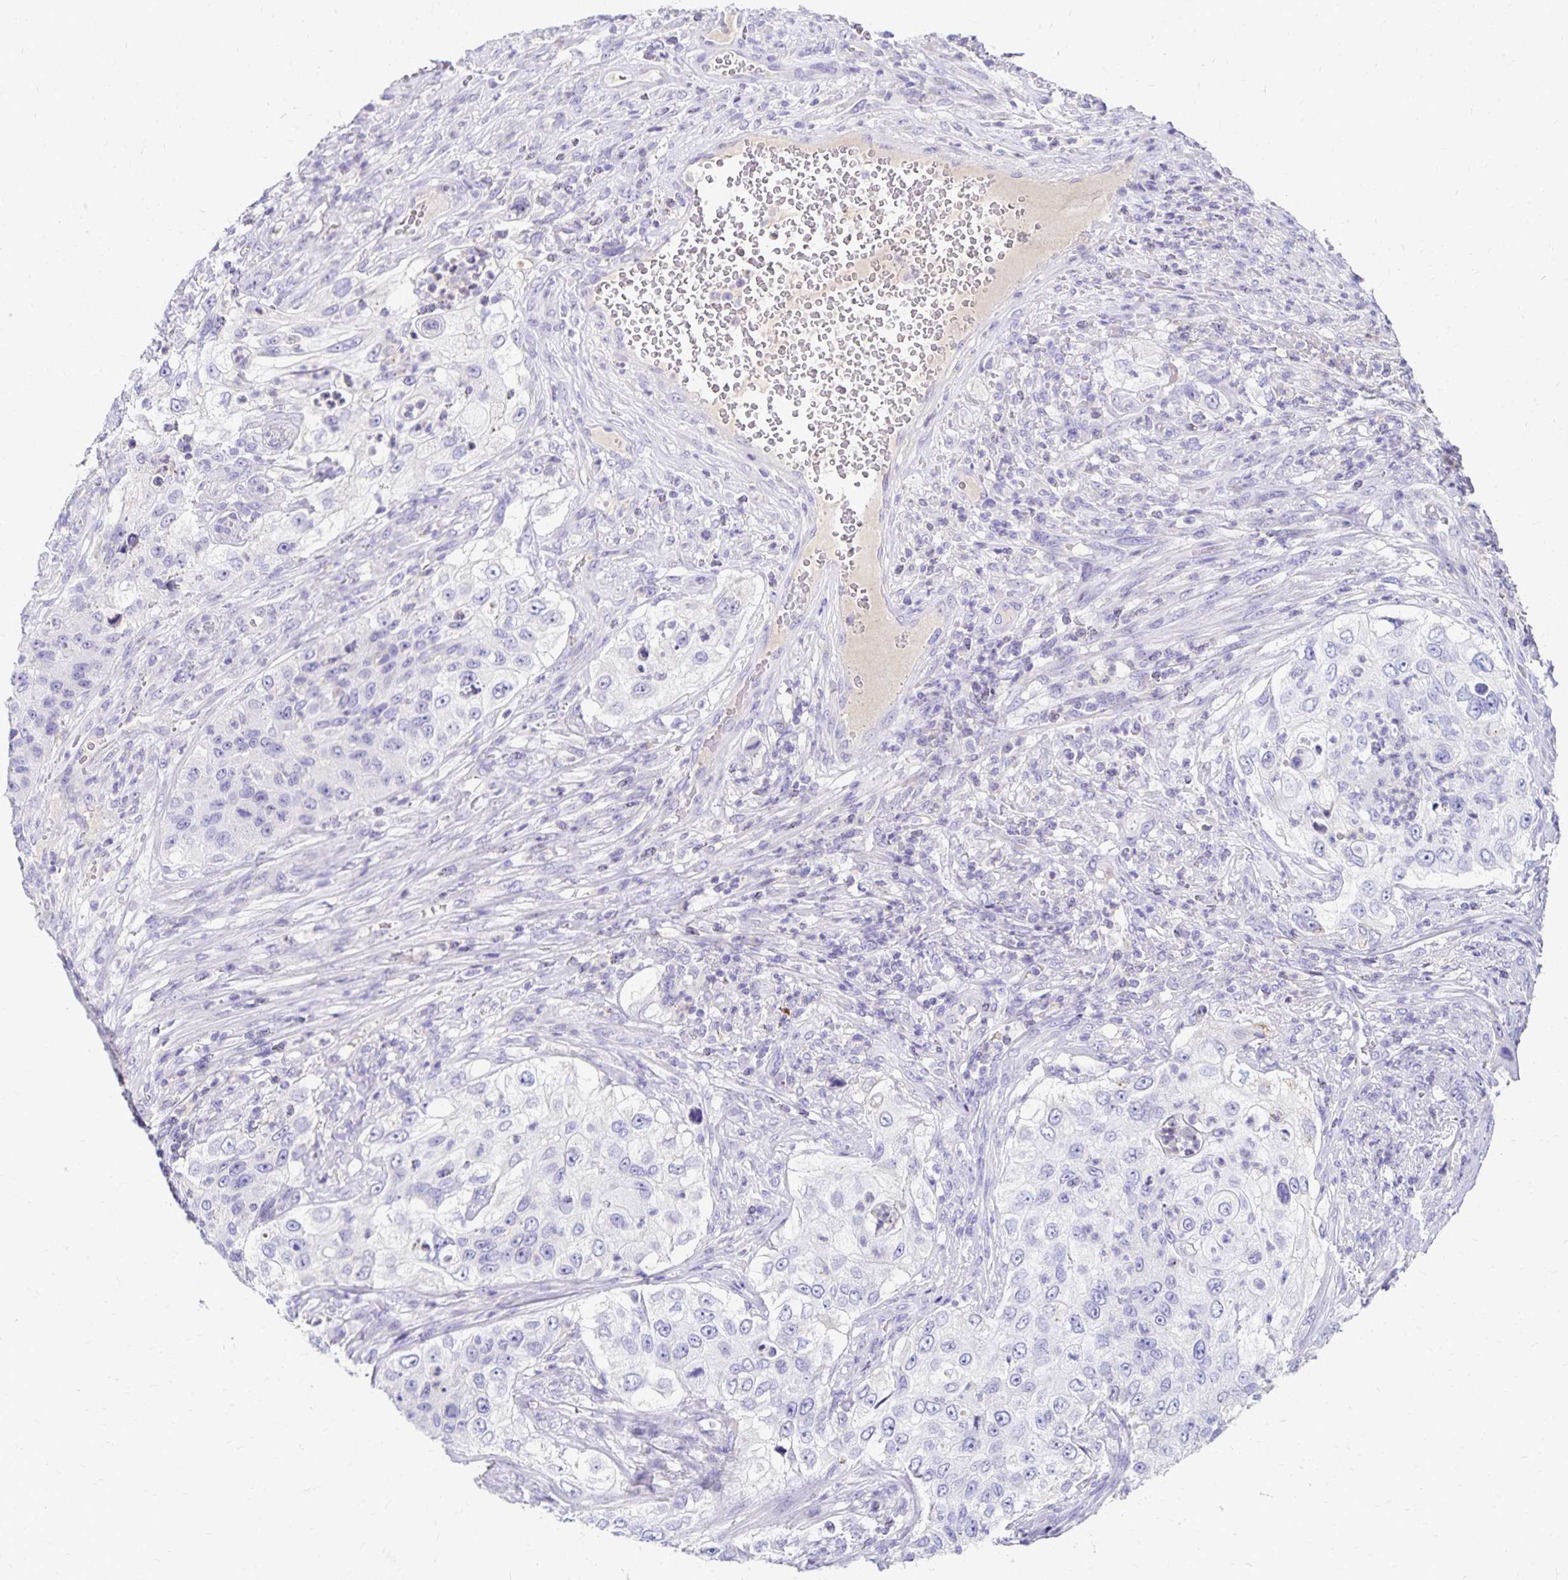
{"staining": {"intensity": "negative", "quantity": "none", "location": "none"}, "tissue": "urothelial cancer", "cell_type": "Tumor cells", "image_type": "cancer", "snomed": [{"axis": "morphology", "description": "Urothelial carcinoma, High grade"}, {"axis": "topography", "description": "Urinary bladder"}], "caption": "An image of high-grade urothelial carcinoma stained for a protein exhibits no brown staining in tumor cells.", "gene": "PAX5", "patient": {"sex": "female", "age": 60}}